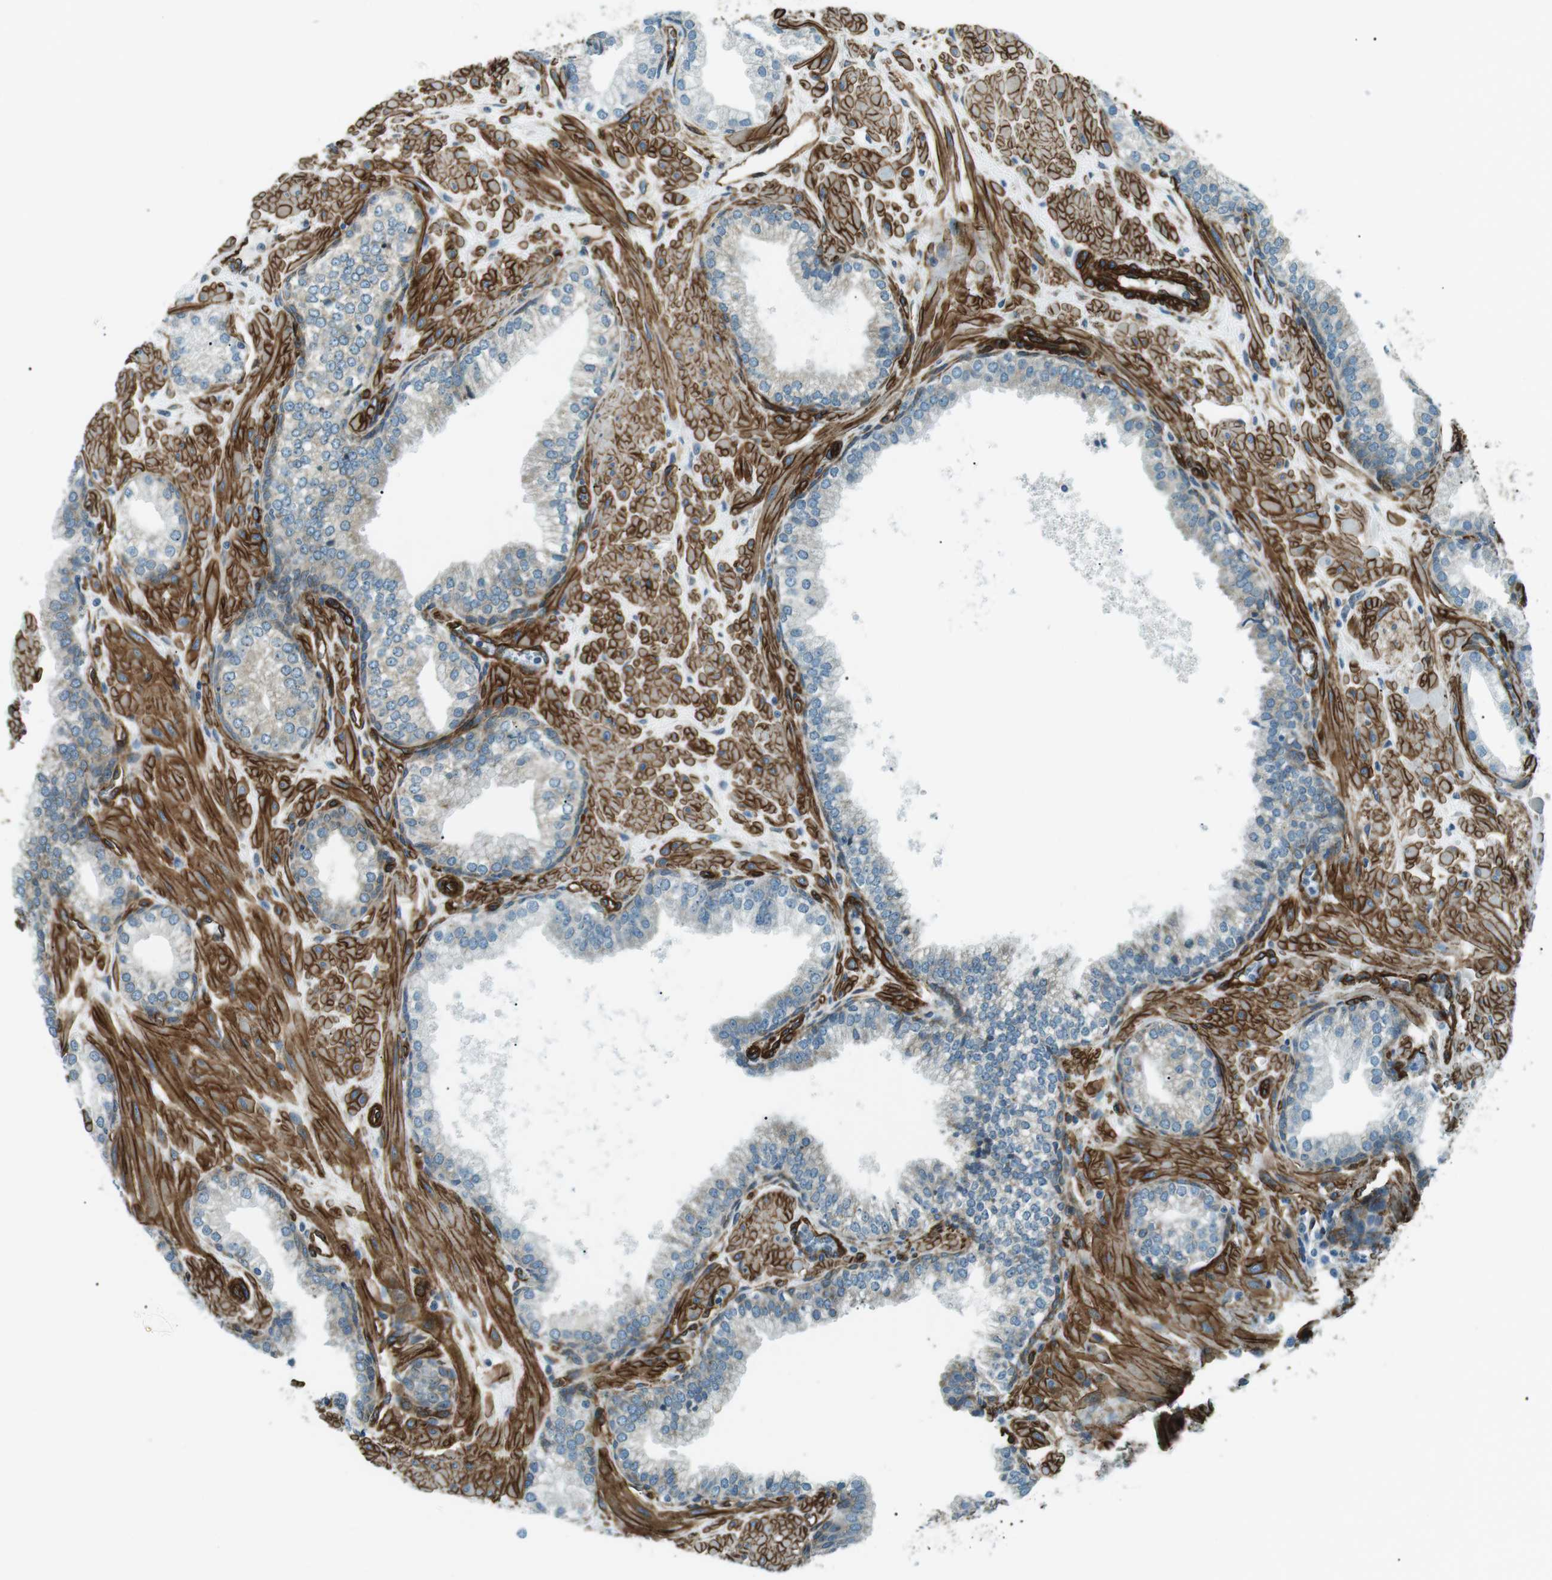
{"staining": {"intensity": "weak", "quantity": "25%-75%", "location": "cytoplasmic/membranous"}, "tissue": "prostate", "cell_type": "Glandular cells", "image_type": "normal", "snomed": [{"axis": "morphology", "description": "Normal tissue, NOS"}, {"axis": "morphology", "description": "Urothelial carcinoma, Low grade"}, {"axis": "topography", "description": "Urinary bladder"}, {"axis": "topography", "description": "Prostate"}], "caption": "Weak cytoplasmic/membranous positivity for a protein is seen in about 25%-75% of glandular cells of normal prostate using immunohistochemistry (IHC).", "gene": "ODR4", "patient": {"sex": "male", "age": 60}}